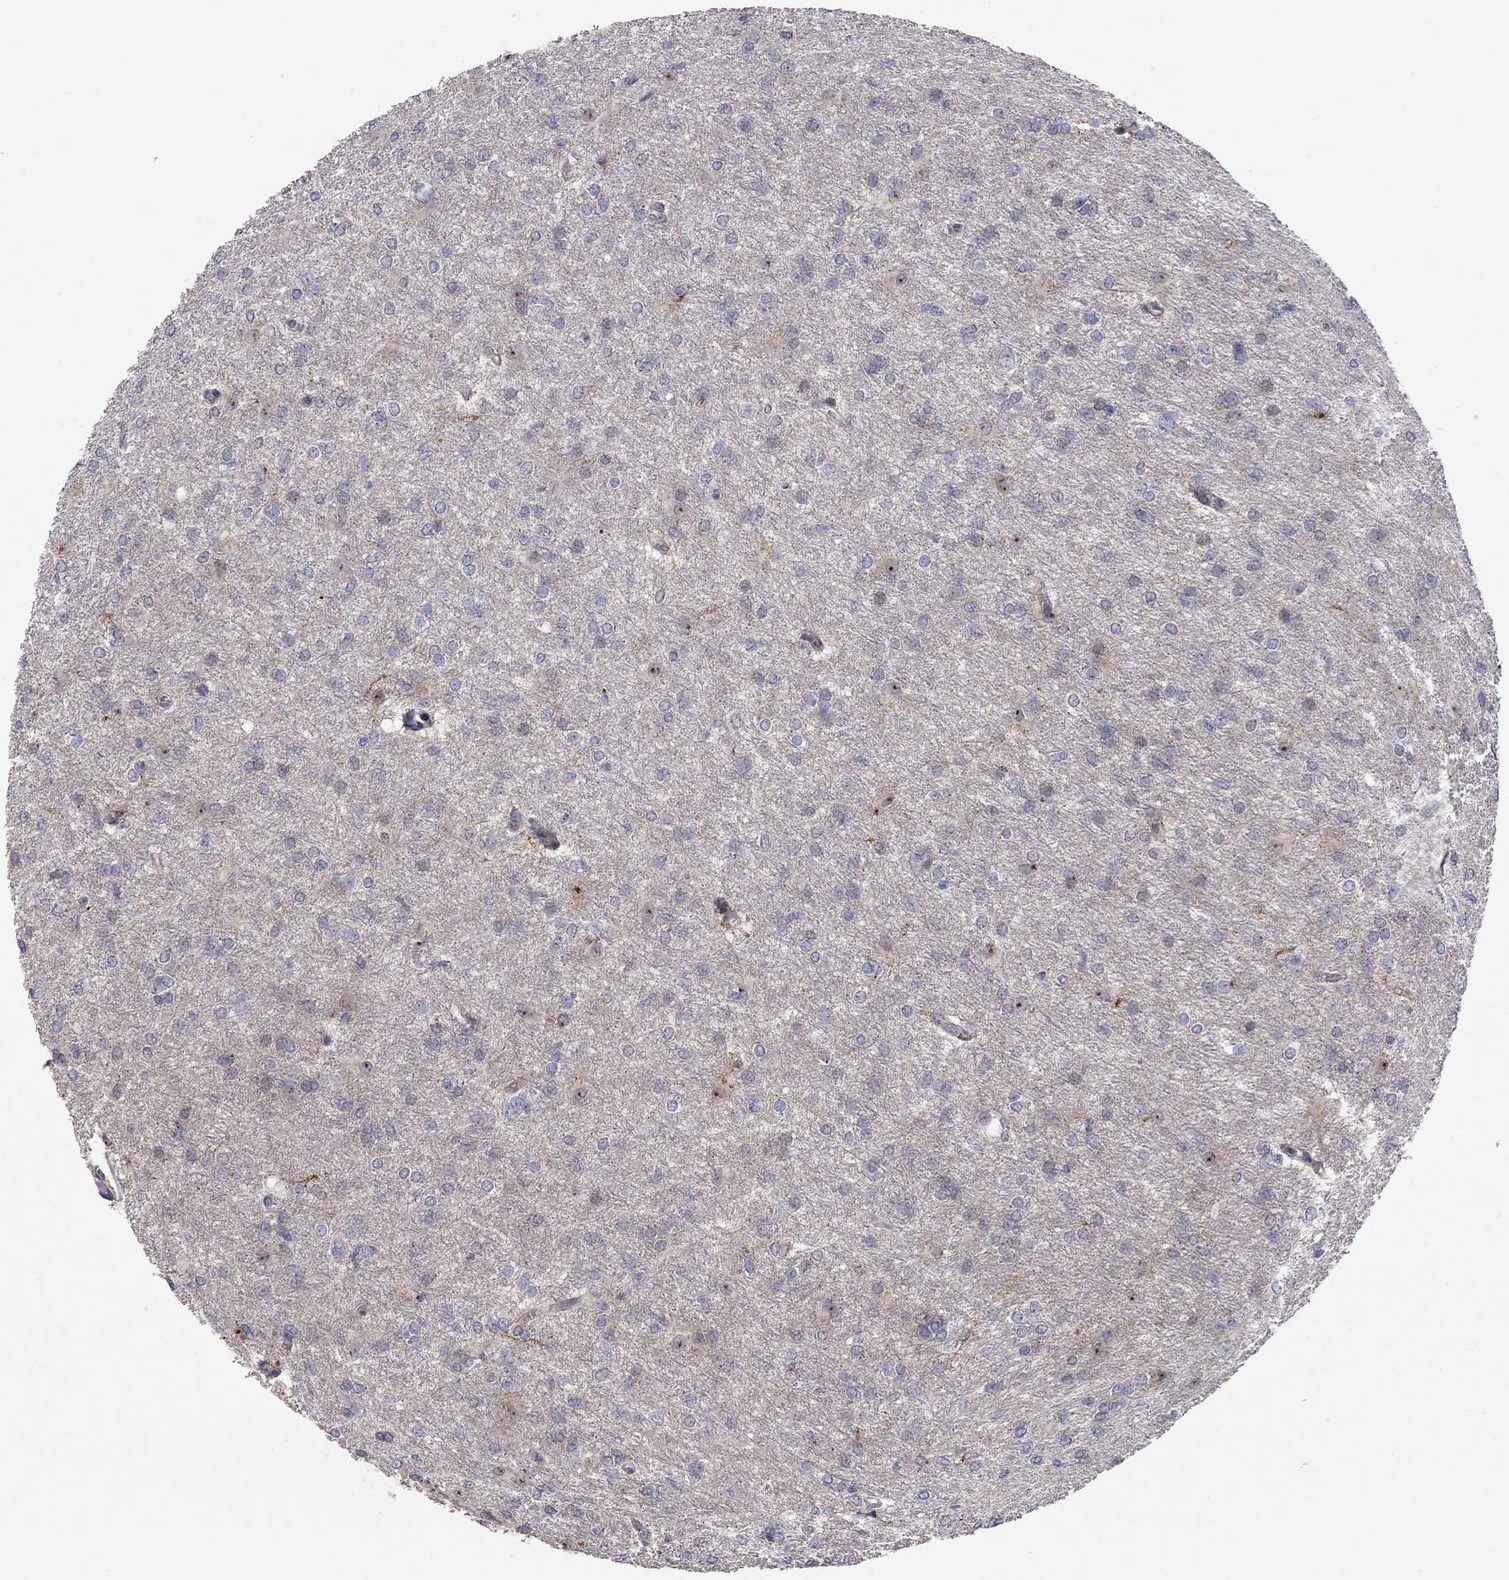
{"staining": {"intensity": "negative", "quantity": "none", "location": "none"}, "tissue": "glioma", "cell_type": "Tumor cells", "image_type": "cancer", "snomed": [{"axis": "morphology", "description": "Glioma, malignant, High grade"}, {"axis": "topography", "description": "Brain"}], "caption": "Human high-grade glioma (malignant) stained for a protein using immunohistochemistry reveals no expression in tumor cells.", "gene": "ERN2", "patient": {"sex": "male", "age": 68}}